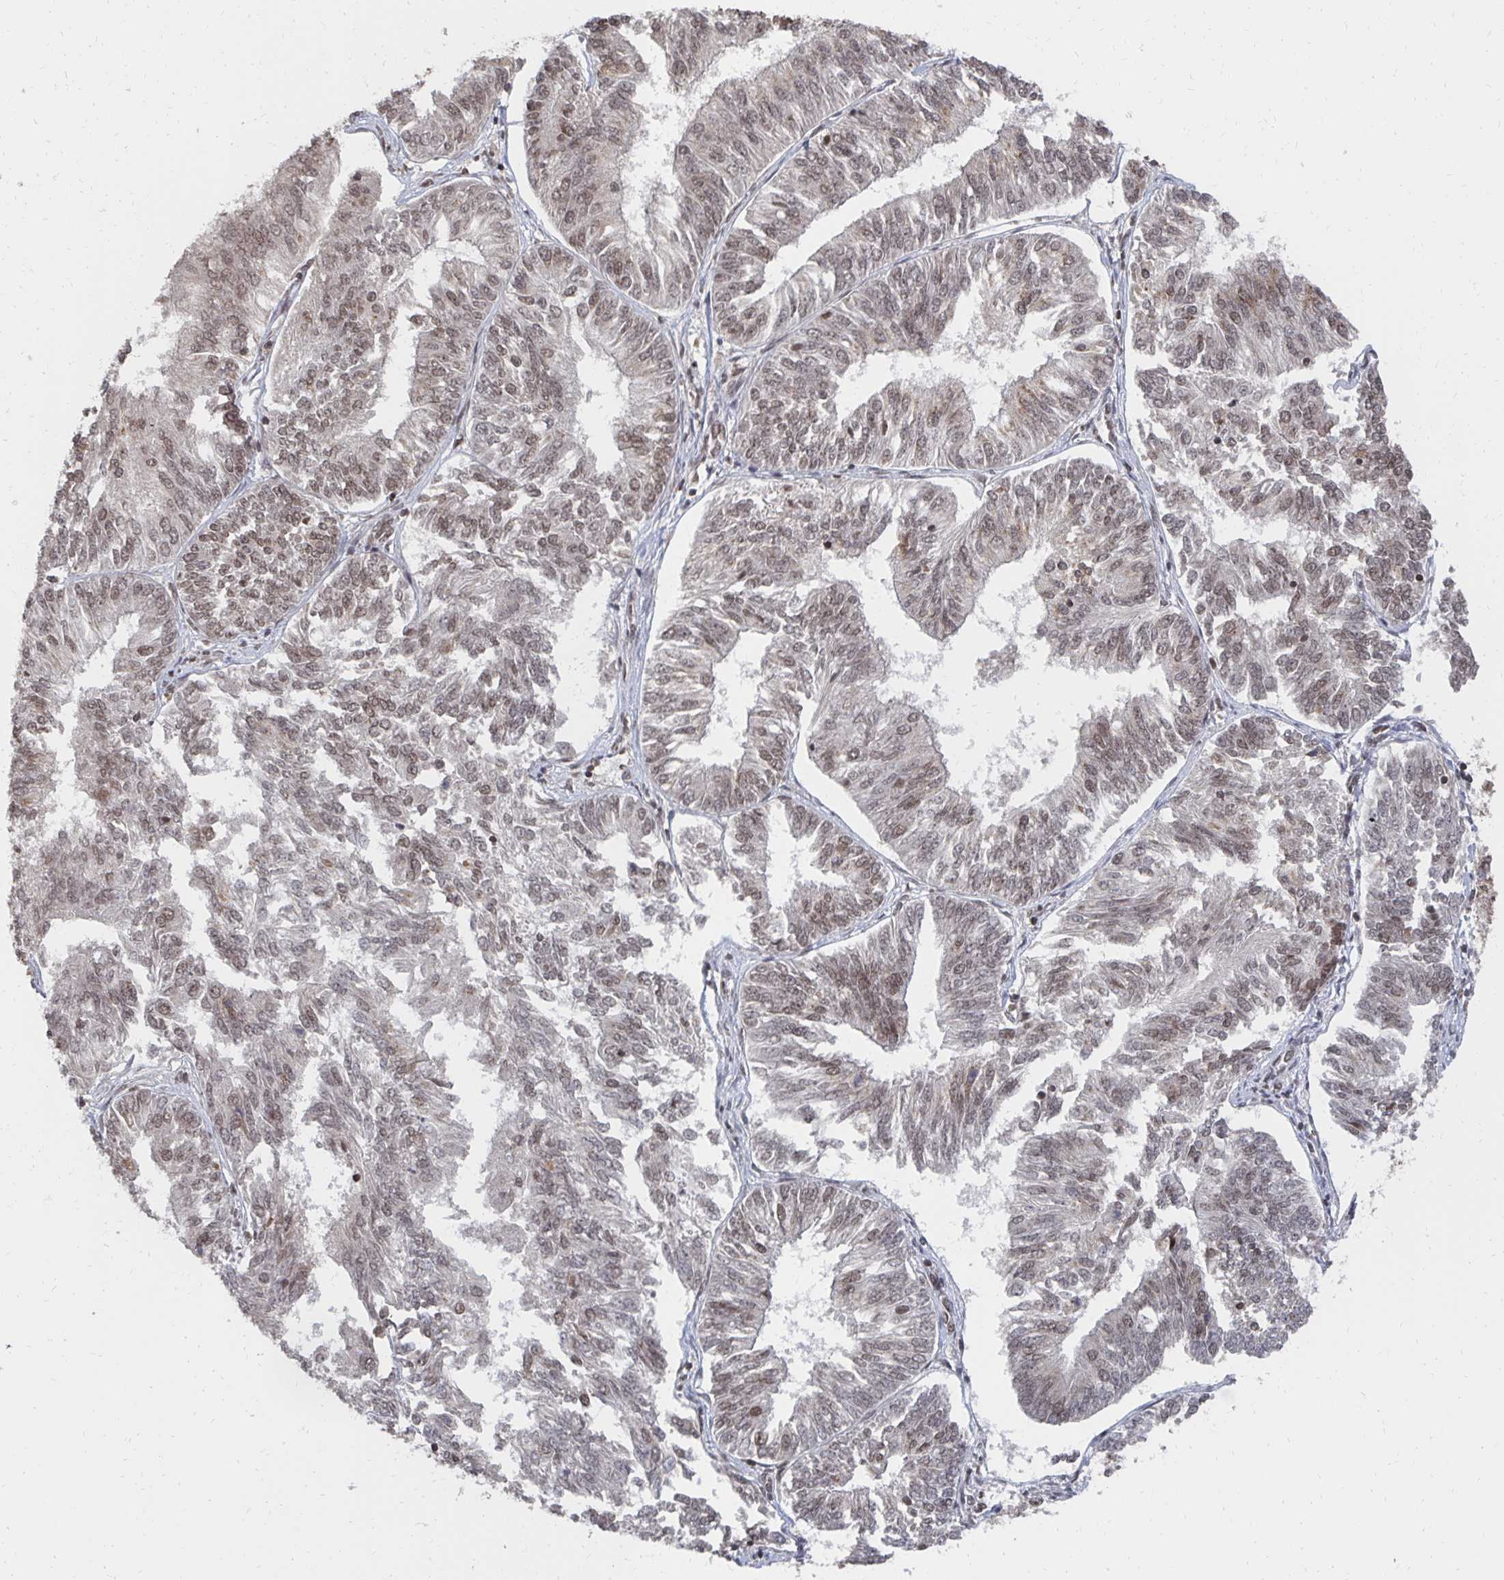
{"staining": {"intensity": "moderate", "quantity": ">75%", "location": "nuclear"}, "tissue": "endometrial cancer", "cell_type": "Tumor cells", "image_type": "cancer", "snomed": [{"axis": "morphology", "description": "Adenocarcinoma, NOS"}, {"axis": "topography", "description": "Endometrium"}], "caption": "Immunohistochemistry photomicrograph of adenocarcinoma (endometrial) stained for a protein (brown), which shows medium levels of moderate nuclear expression in approximately >75% of tumor cells.", "gene": "GTF3C6", "patient": {"sex": "female", "age": 58}}